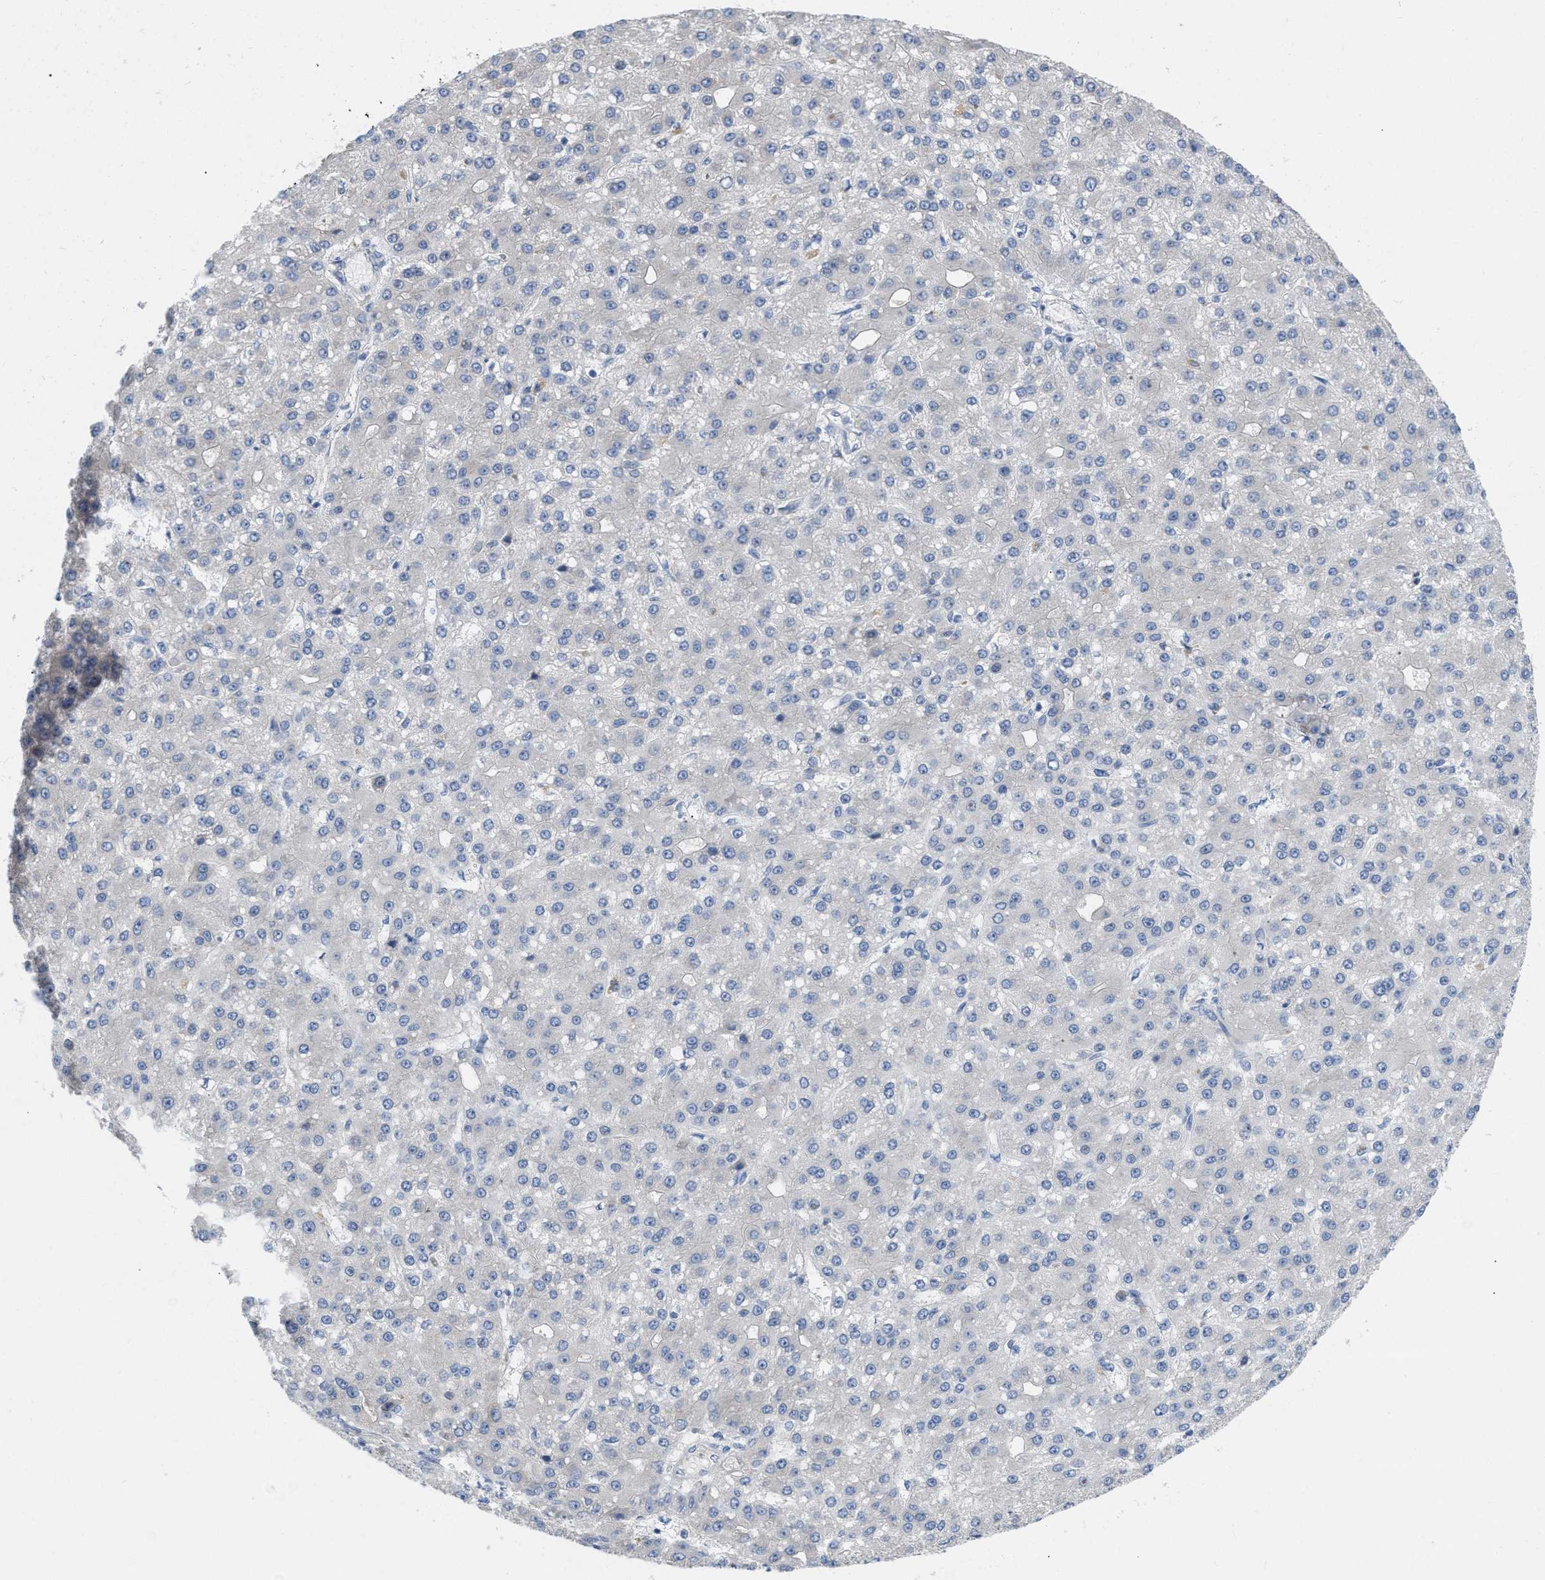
{"staining": {"intensity": "negative", "quantity": "none", "location": "none"}, "tissue": "liver cancer", "cell_type": "Tumor cells", "image_type": "cancer", "snomed": [{"axis": "morphology", "description": "Carcinoma, Hepatocellular, NOS"}, {"axis": "topography", "description": "Liver"}], "caption": "Tumor cells show no significant protein expression in liver cancer. (Brightfield microscopy of DAB immunohistochemistry (IHC) at high magnification).", "gene": "DHX58", "patient": {"sex": "male", "age": 67}}